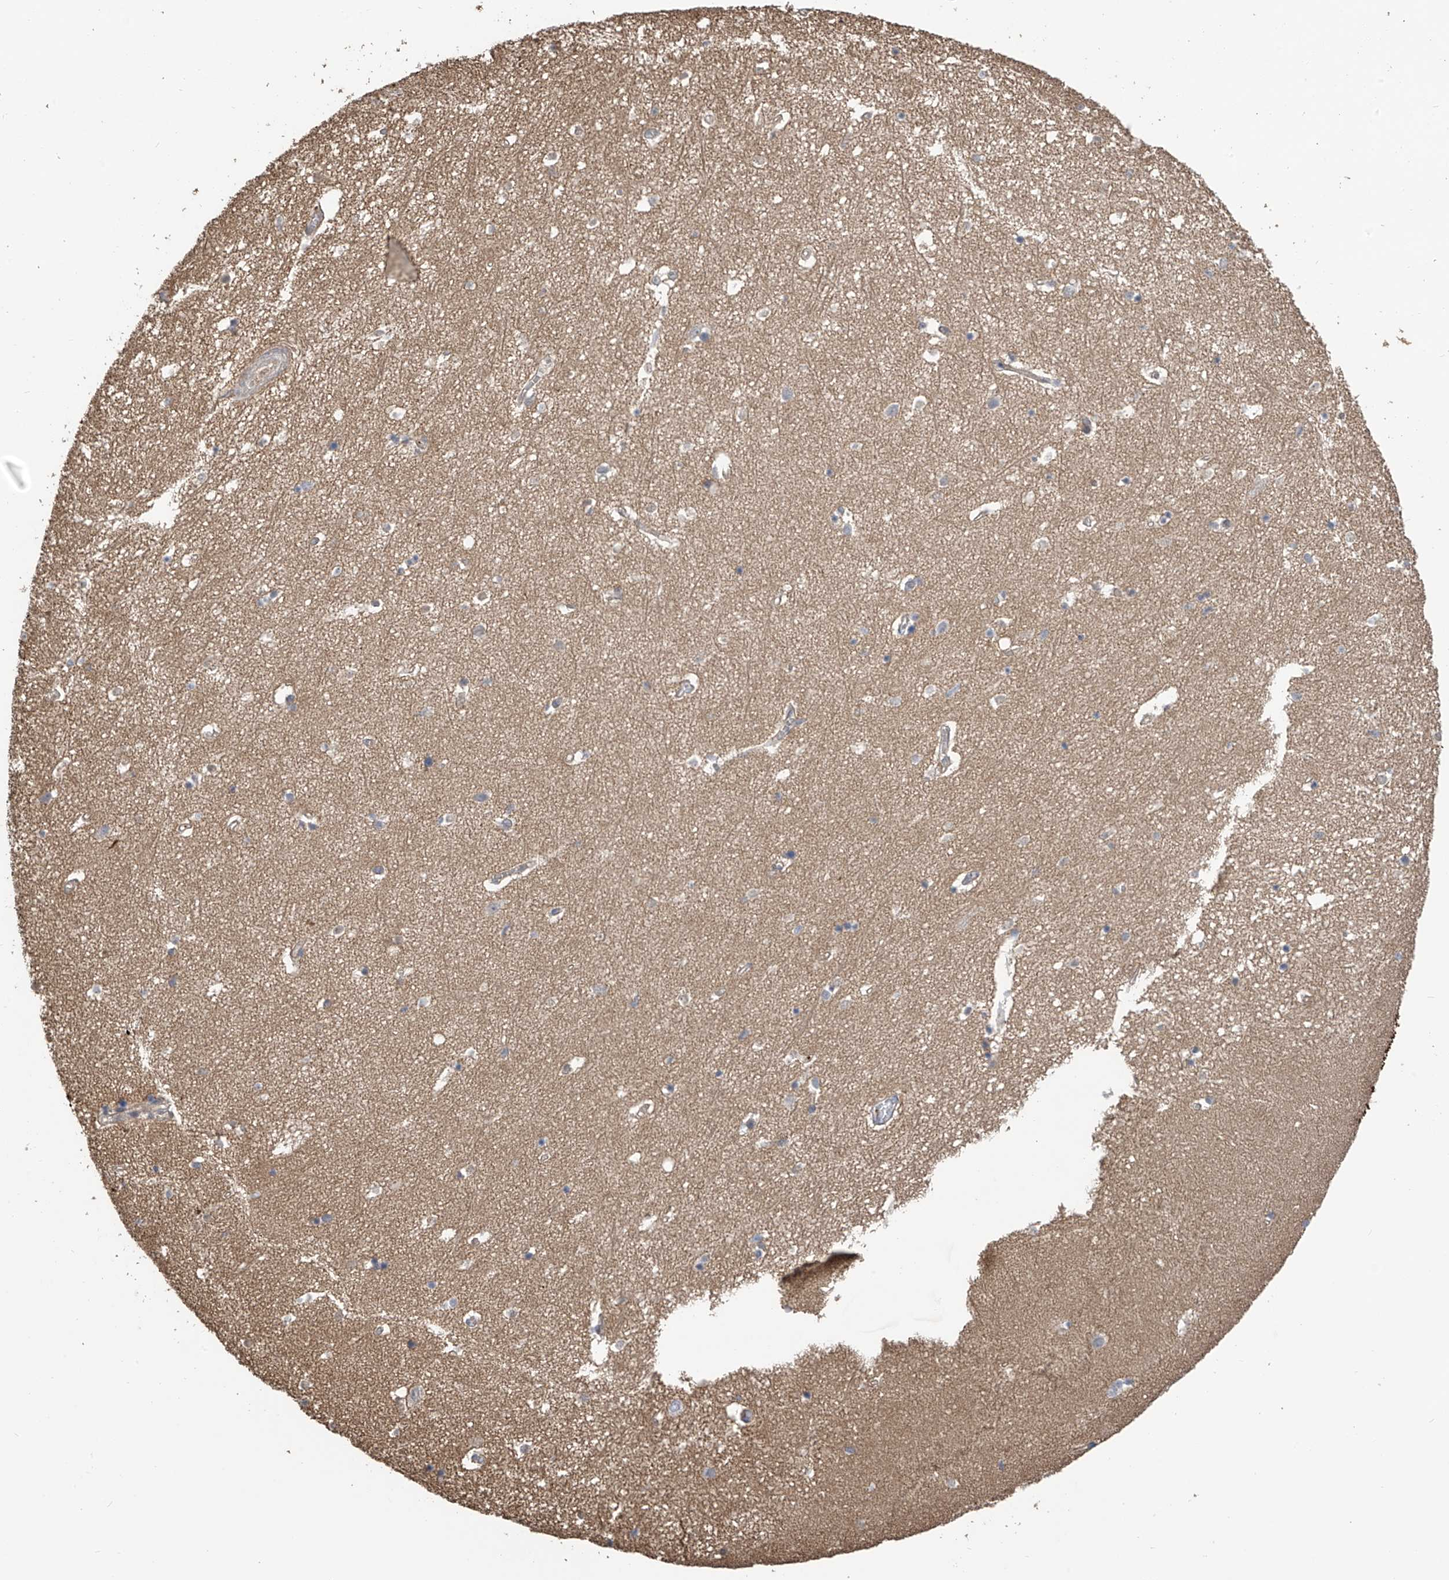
{"staining": {"intensity": "negative", "quantity": "none", "location": "none"}, "tissue": "hippocampus", "cell_type": "Glial cells", "image_type": "normal", "snomed": [{"axis": "morphology", "description": "Normal tissue, NOS"}, {"axis": "topography", "description": "Hippocampus"}], "caption": "Glial cells are negative for protein expression in unremarkable human hippocampus. (Brightfield microscopy of DAB (3,3'-diaminobenzidine) immunohistochemistry at high magnification).", "gene": "DNAJC9", "patient": {"sex": "female", "age": 64}}